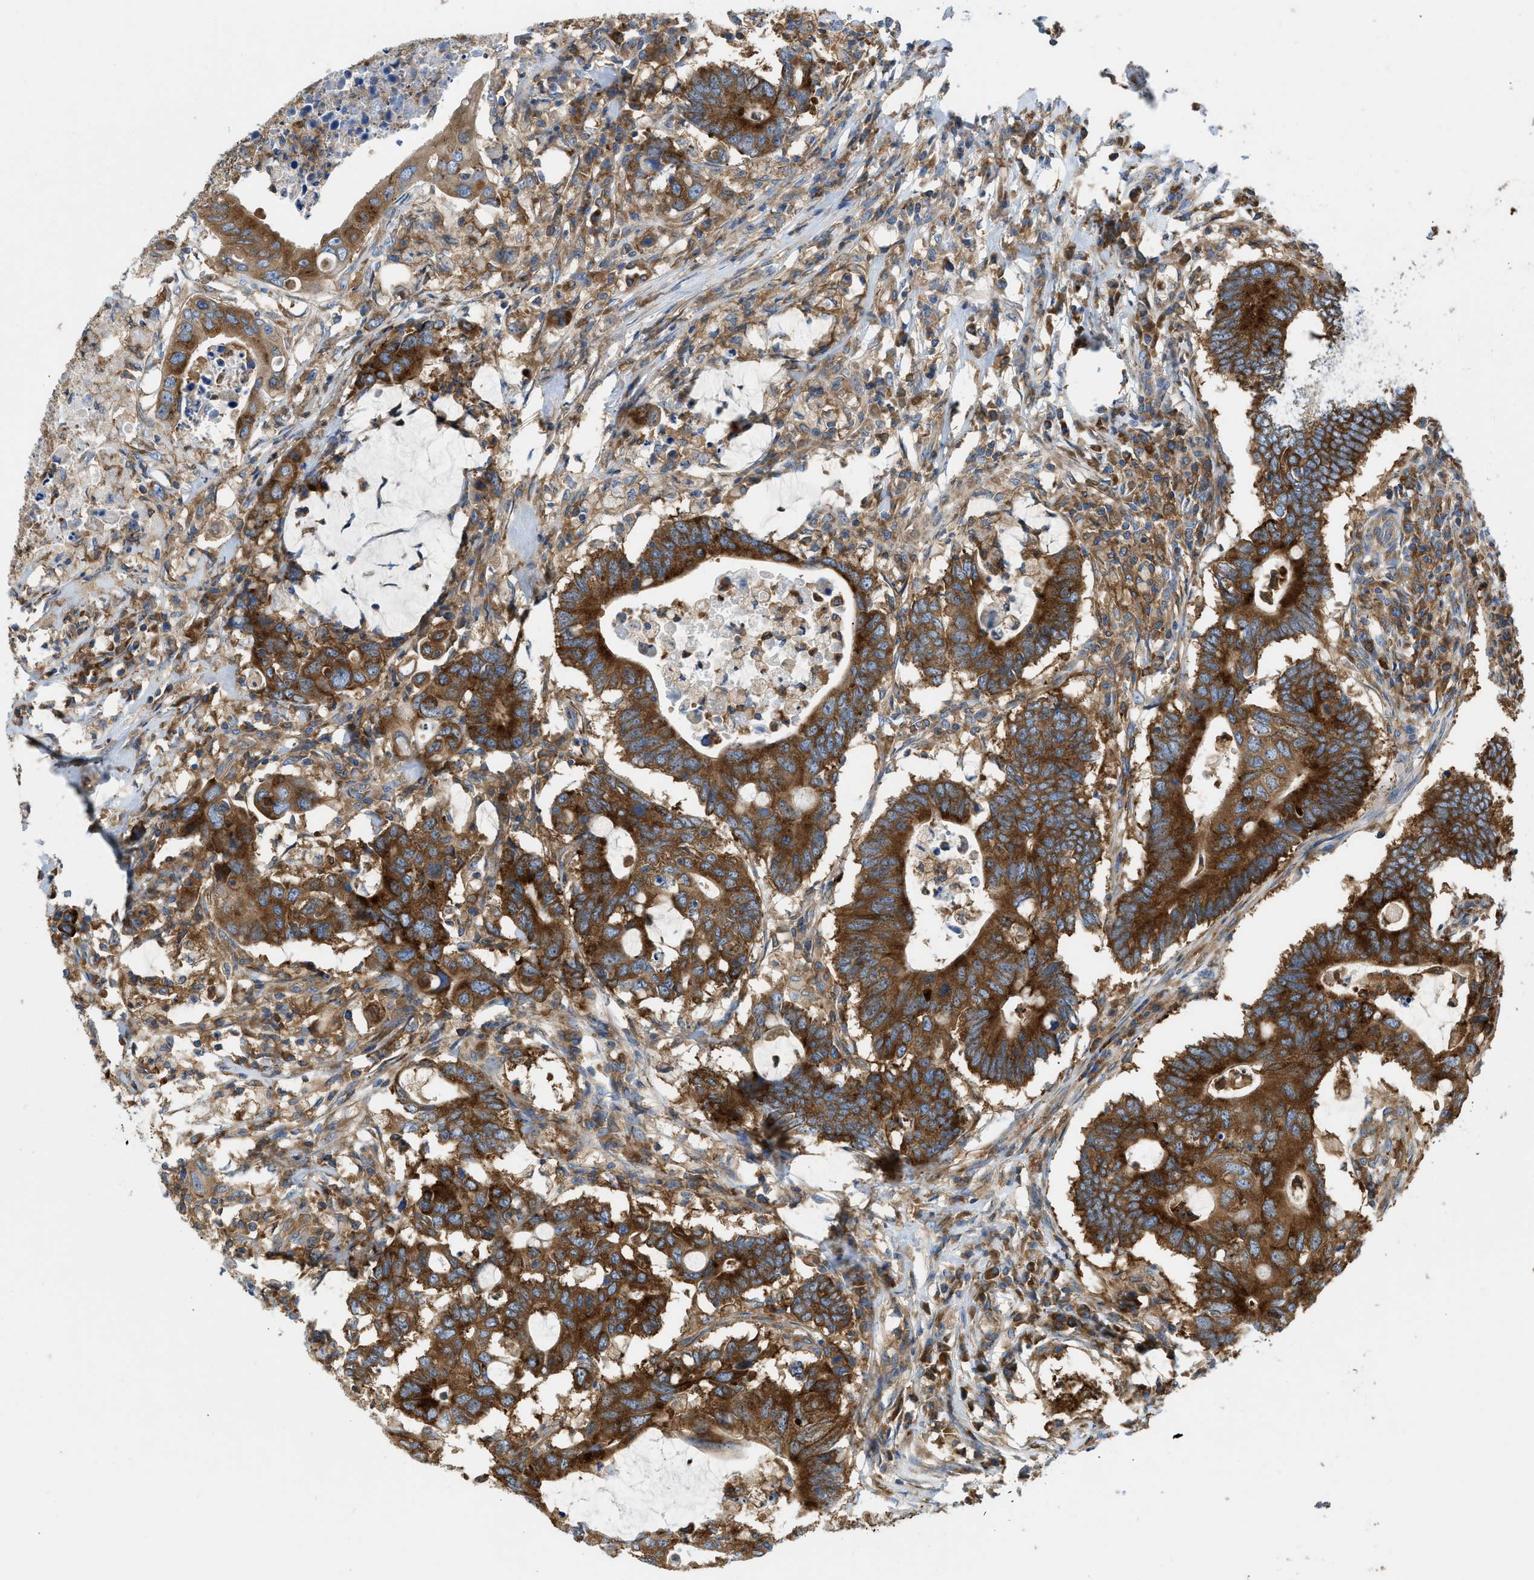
{"staining": {"intensity": "strong", "quantity": ">75%", "location": "cytoplasmic/membranous"}, "tissue": "colorectal cancer", "cell_type": "Tumor cells", "image_type": "cancer", "snomed": [{"axis": "morphology", "description": "Adenocarcinoma, NOS"}, {"axis": "topography", "description": "Colon"}], "caption": "Protein staining of colorectal adenocarcinoma tissue demonstrates strong cytoplasmic/membranous positivity in about >75% of tumor cells. (Brightfield microscopy of DAB IHC at high magnification).", "gene": "GPAT4", "patient": {"sex": "male", "age": 71}}